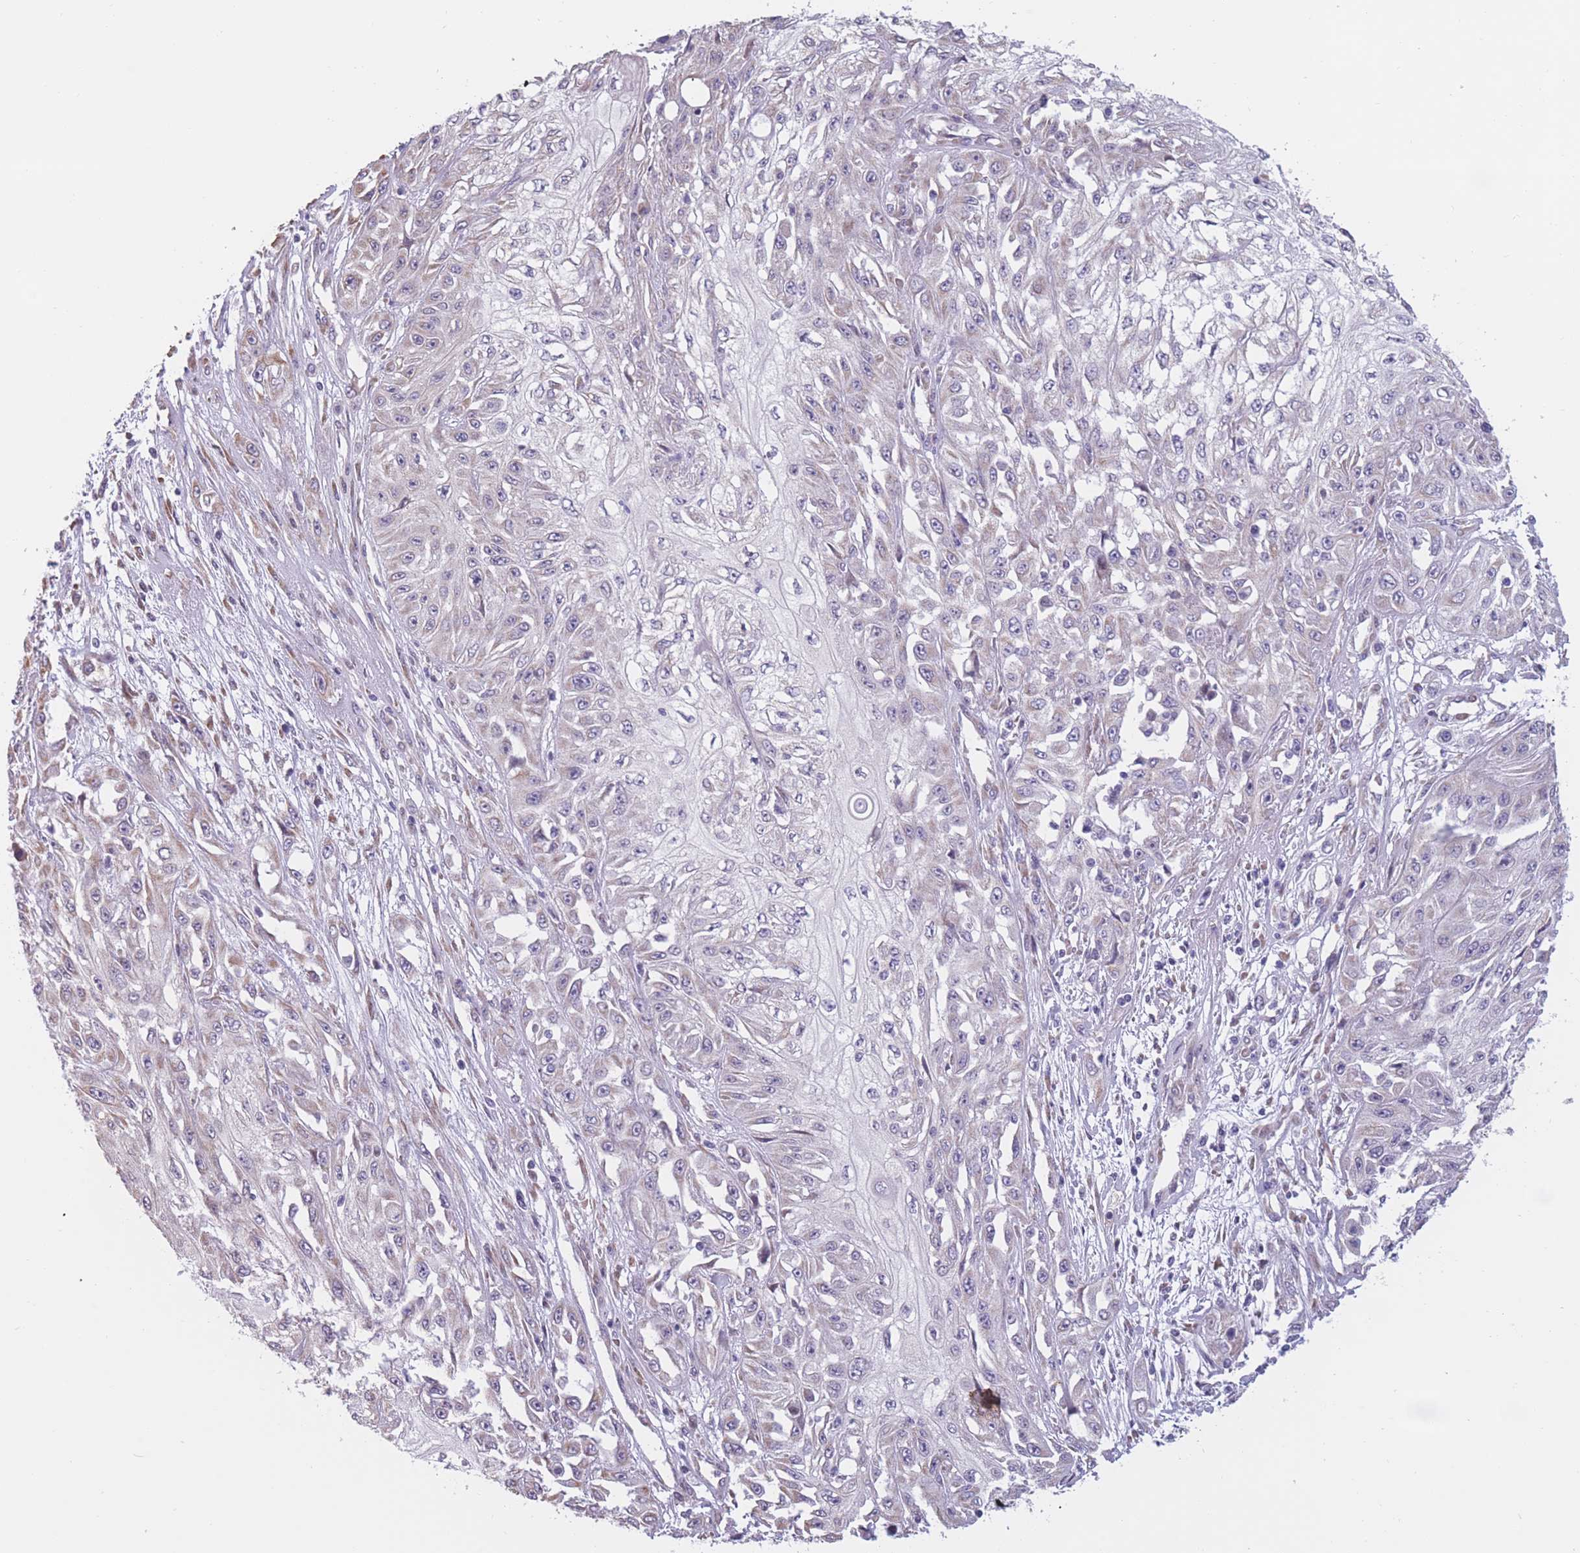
{"staining": {"intensity": "negative", "quantity": "none", "location": "none"}, "tissue": "skin cancer", "cell_type": "Tumor cells", "image_type": "cancer", "snomed": [{"axis": "morphology", "description": "Squamous cell carcinoma, NOS"}, {"axis": "morphology", "description": "Squamous cell carcinoma, metastatic, NOS"}, {"axis": "topography", "description": "Skin"}, {"axis": "topography", "description": "Lymph node"}], "caption": "The photomicrograph demonstrates no staining of tumor cells in skin squamous cell carcinoma.", "gene": "COL27A1", "patient": {"sex": "male", "age": 75}}